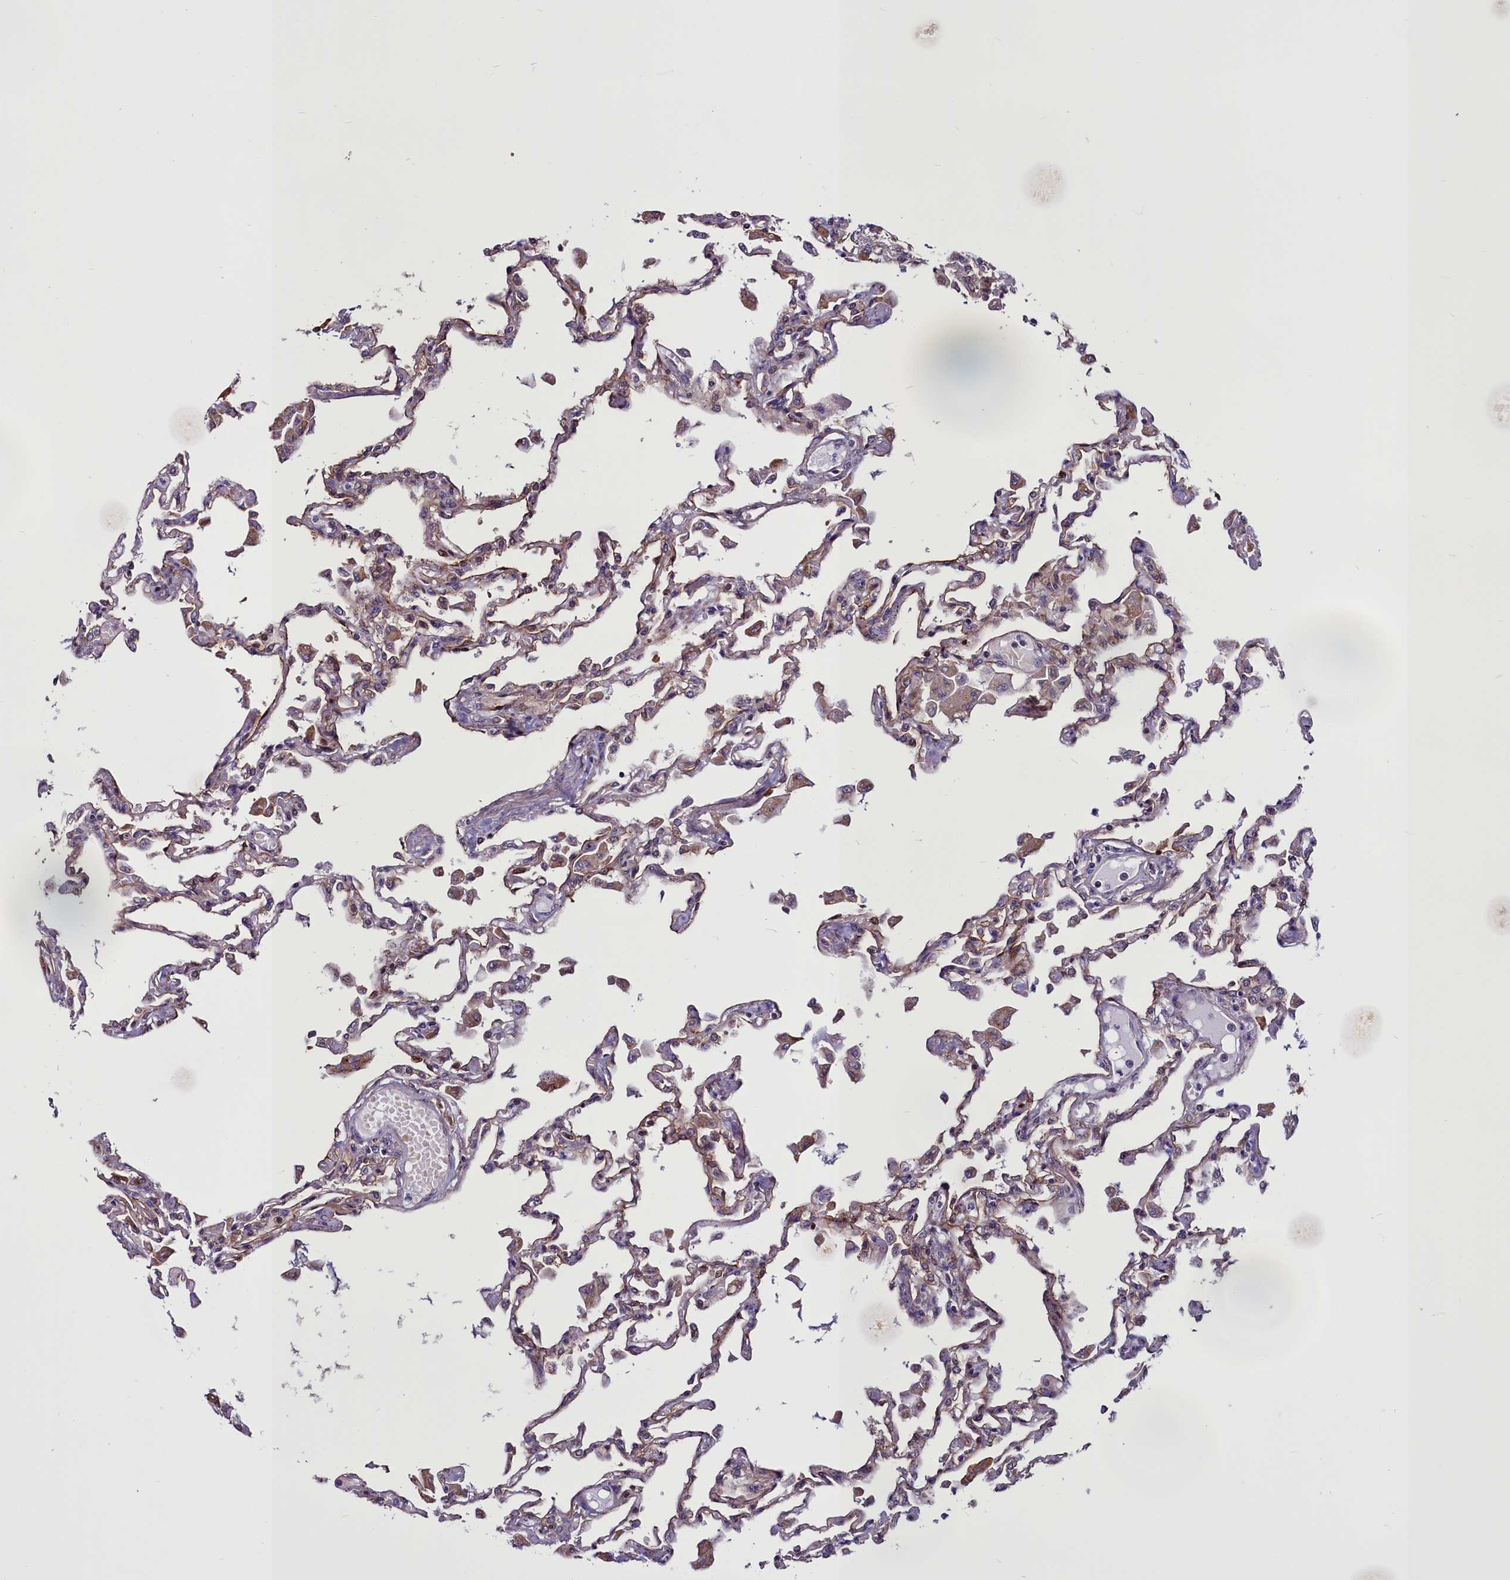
{"staining": {"intensity": "strong", "quantity": "25%-75%", "location": "cytoplasmic/membranous"}, "tissue": "lung", "cell_type": "Alveolar cells", "image_type": "normal", "snomed": [{"axis": "morphology", "description": "Normal tissue, NOS"}, {"axis": "topography", "description": "Bronchus"}, {"axis": "topography", "description": "Lung"}], "caption": "A photomicrograph of human lung stained for a protein shows strong cytoplasmic/membranous brown staining in alveolar cells. Immunohistochemistry (ihc) stains the protein in brown and the nuclei are stained blue.", "gene": "MCRIP1", "patient": {"sex": "female", "age": 49}}